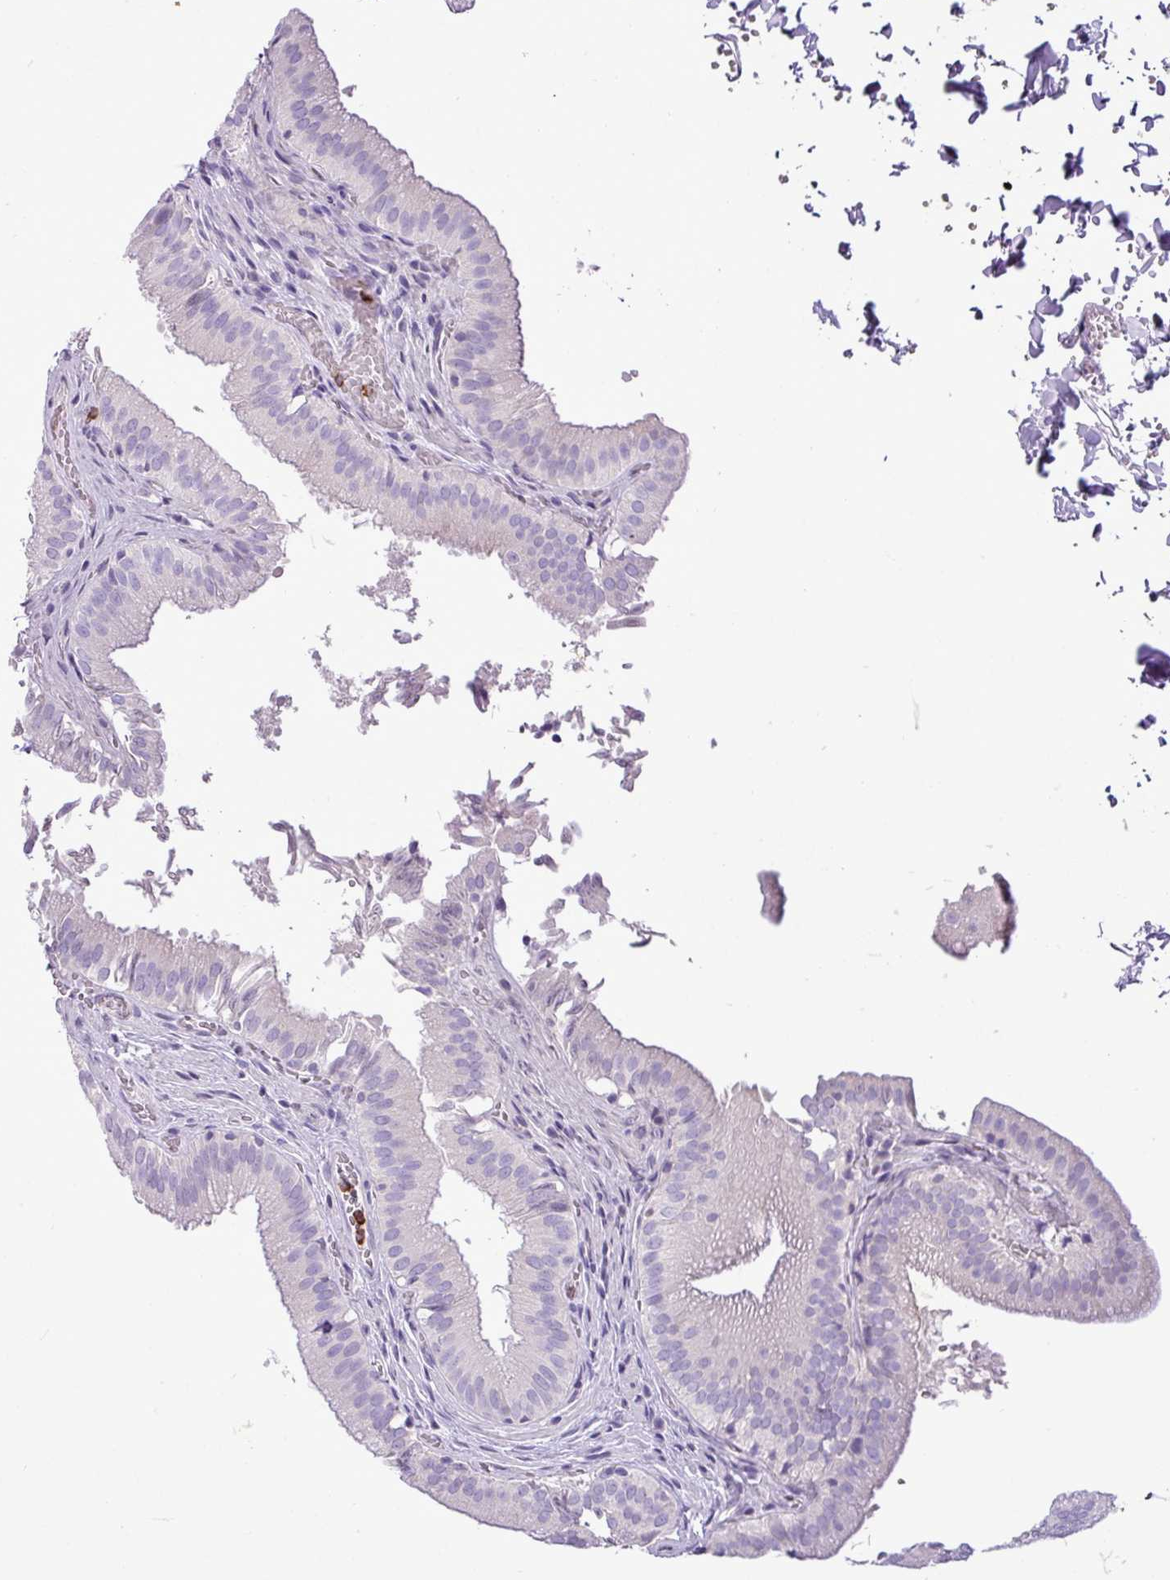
{"staining": {"intensity": "negative", "quantity": "none", "location": "none"}, "tissue": "gallbladder", "cell_type": "Glandular cells", "image_type": "normal", "snomed": [{"axis": "morphology", "description": "Normal tissue, NOS"}, {"axis": "topography", "description": "Gallbladder"}, {"axis": "topography", "description": "Peripheral nerve tissue"}], "caption": "Histopathology image shows no significant protein positivity in glandular cells of benign gallbladder. The staining was performed using DAB (3,3'-diaminobenzidine) to visualize the protein expression in brown, while the nuclei were stained in blue with hematoxylin (Magnification: 20x).", "gene": "ZSCAN5A", "patient": {"sex": "male", "age": 17}}